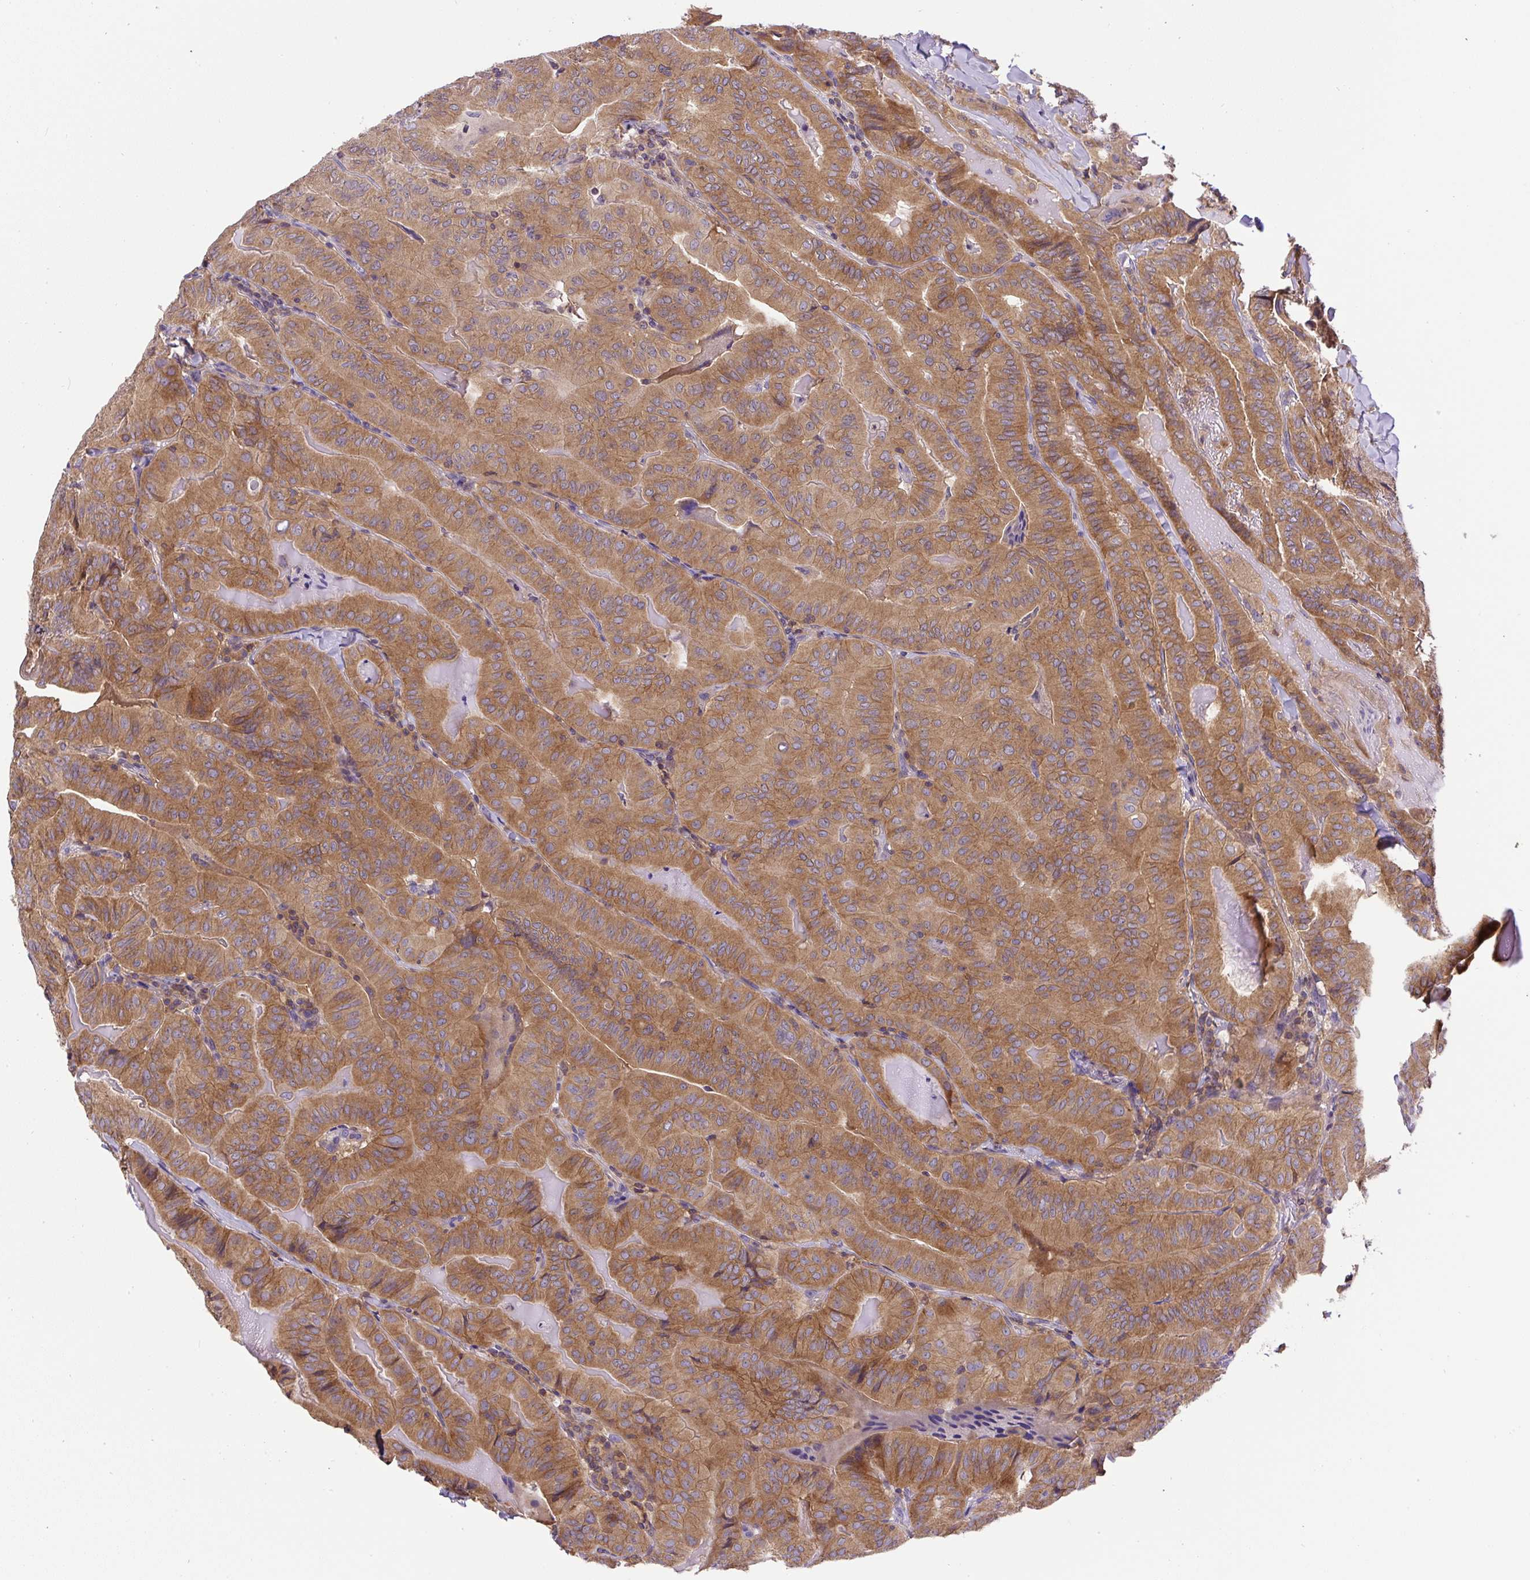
{"staining": {"intensity": "moderate", "quantity": ">75%", "location": "cytoplasmic/membranous"}, "tissue": "thyroid cancer", "cell_type": "Tumor cells", "image_type": "cancer", "snomed": [{"axis": "morphology", "description": "Papillary adenocarcinoma, NOS"}, {"axis": "topography", "description": "Thyroid gland"}], "caption": "Immunohistochemical staining of thyroid cancer (papillary adenocarcinoma) reveals medium levels of moderate cytoplasmic/membranous expression in approximately >75% of tumor cells.", "gene": "CCDC28A", "patient": {"sex": "female", "age": 68}}